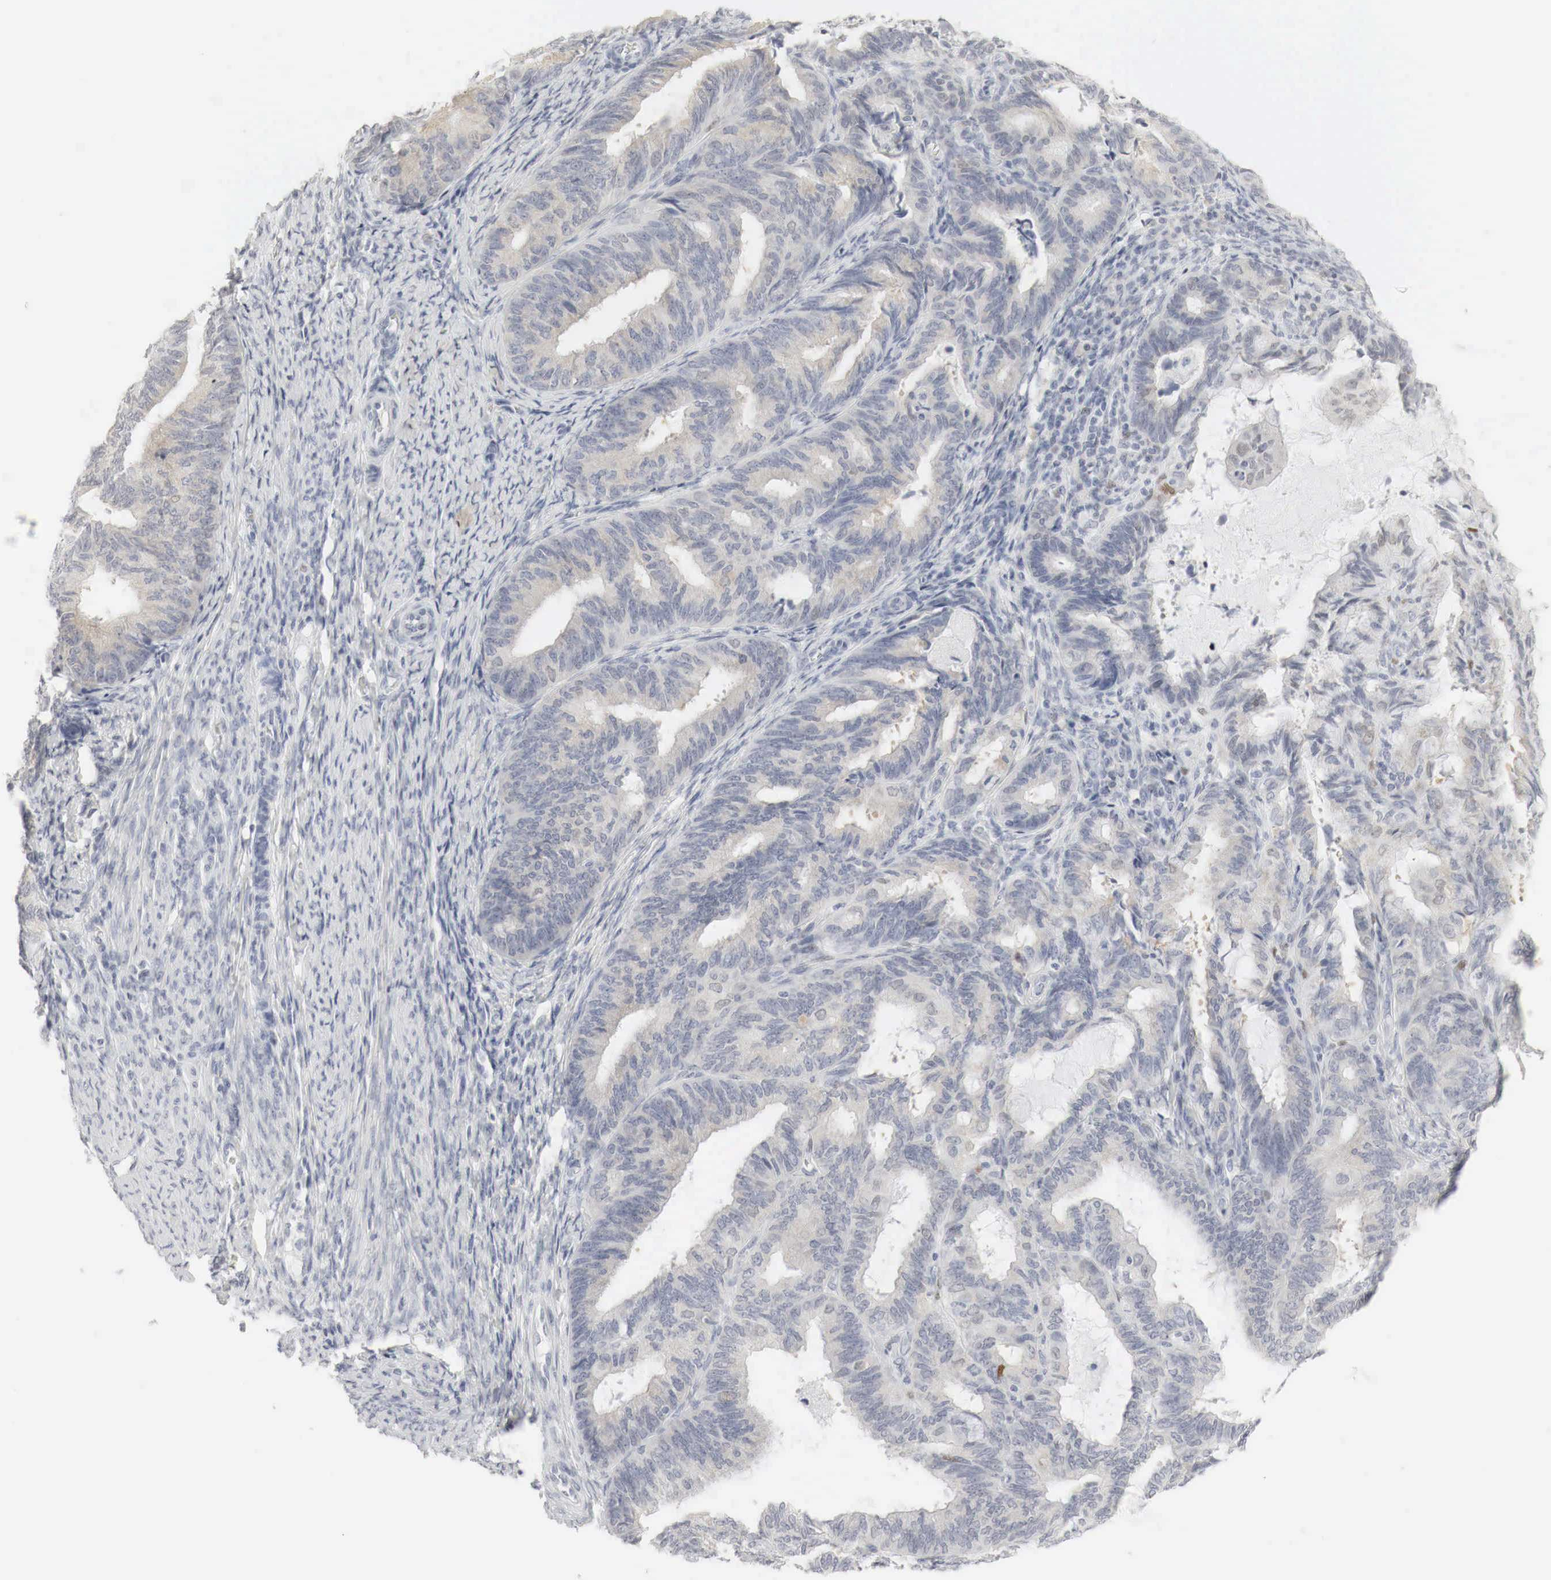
{"staining": {"intensity": "weak", "quantity": "25%-75%", "location": "cytoplasmic/membranous,nuclear"}, "tissue": "endometrial cancer", "cell_type": "Tumor cells", "image_type": "cancer", "snomed": [{"axis": "morphology", "description": "Adenocarcinoma, NOS"}, {"axis": "topography", "description": "Endometrium"}], "caption": "This histopathology image shows adenocarcinoma (endometrial) stained with immunohistochemistry to label a protein in brown. The cytoplasmic/membranous and nuclear of tumor cells show weak positivity for the protein. Nuclei are counter-stained blue.", "gene": "TP63", "patient": {"sex": "female", "age": 63}}